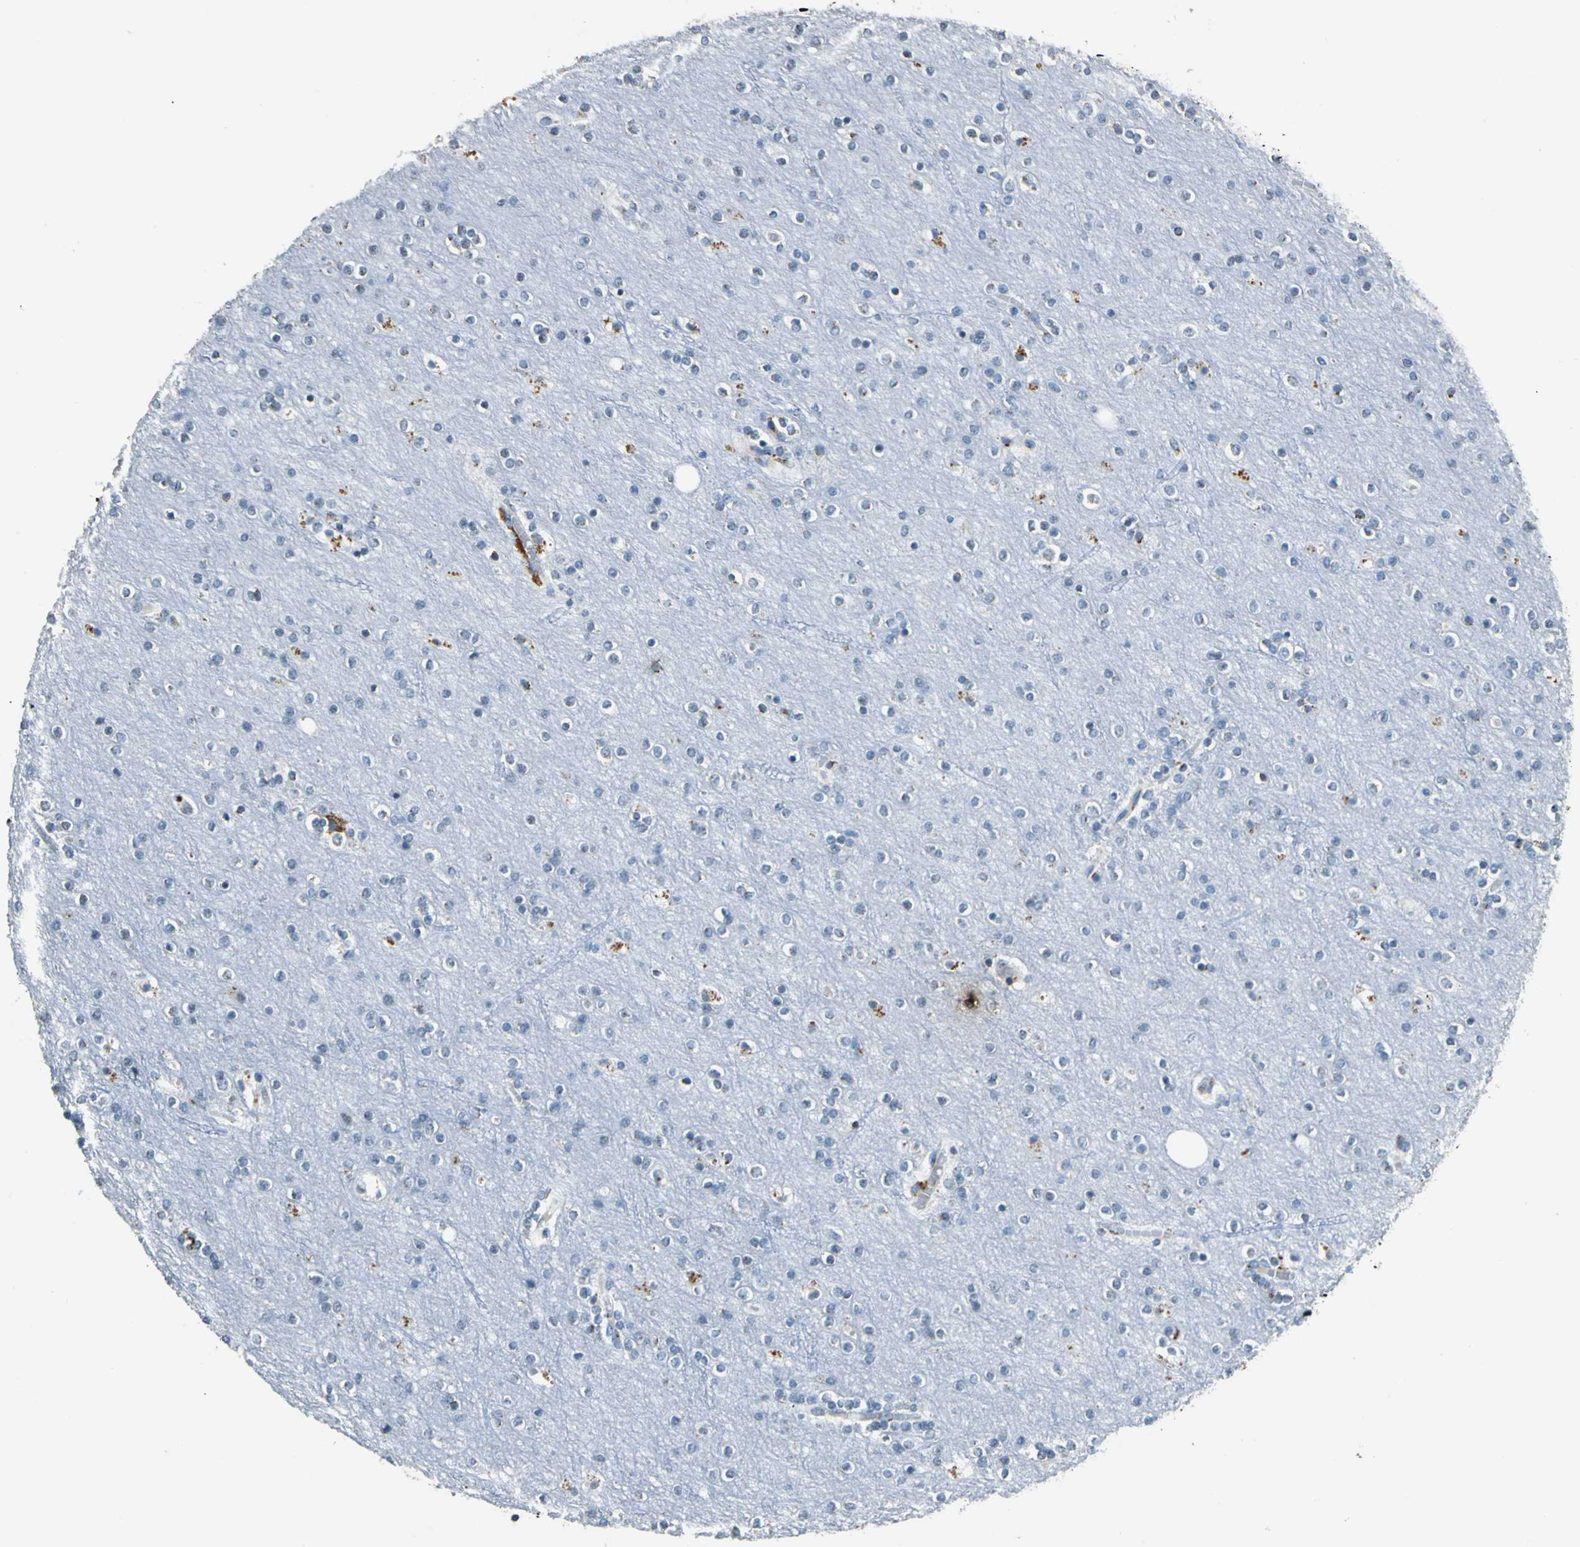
{"staining": {"intensity": "negative", "quantity": "none", "location": "none"}, "tissue": "cerebral cortex", "cell_type": "Endothelial cells", "image_type": "normal", "snomed": [{"axis": "morphology", "description": "Normal tissue, NOS"}, {"axis": "topography", "description": "Cerebral cortex"}], "caption": "Endothelial cells show no significant positivity in normal cerebral cortex.", "gene": "TMEM115", "patient": {"sex": "female", "age": 54}}